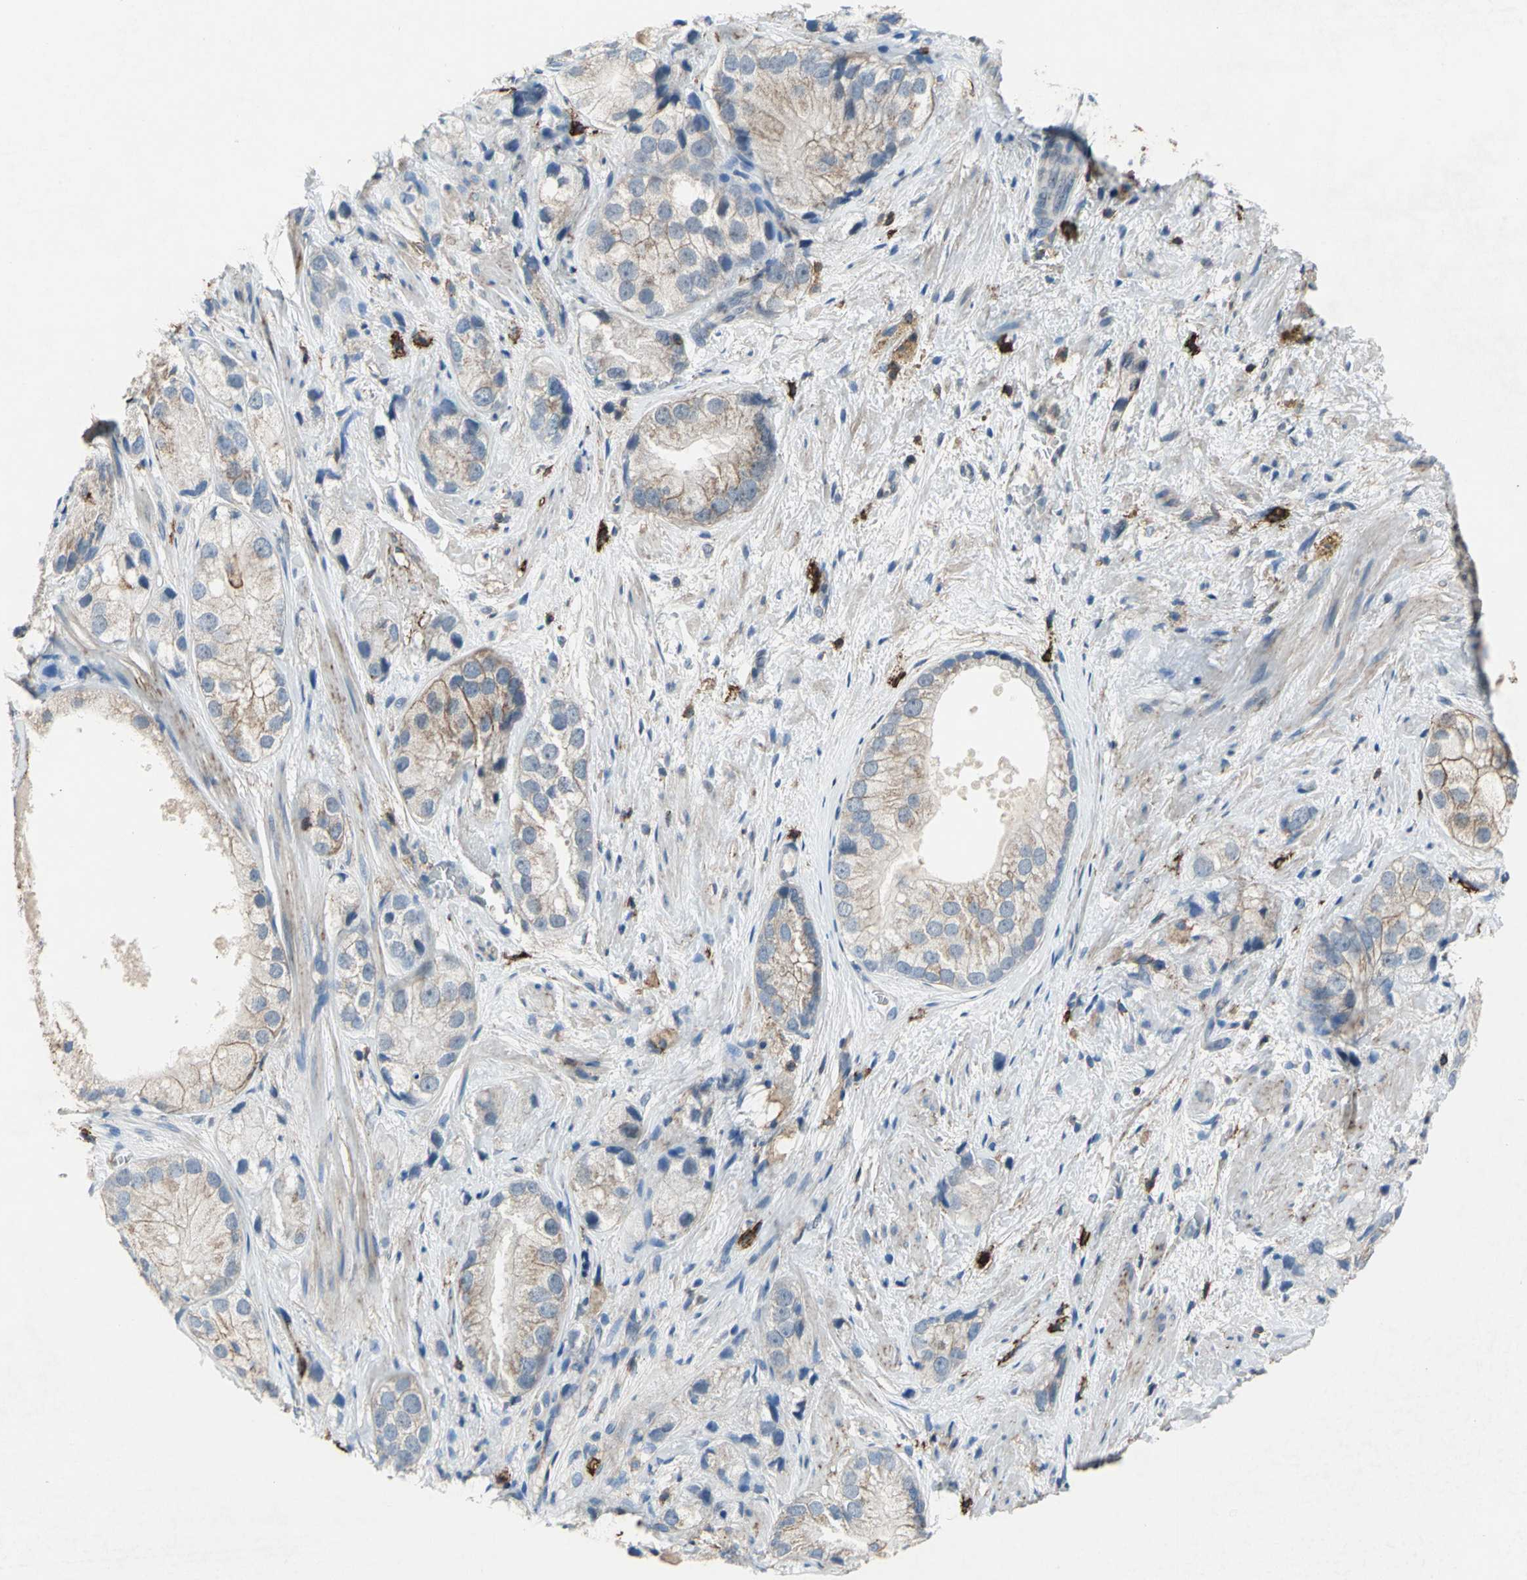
{"staining": {"intensity": "strong", "quantity": "25%-75%", "location": "cytoplasmic/membranous"}, "tissue": "prostate cancer", "cell_type": "Tumor cells", "image_type": "cancer", "snomed": [{"axis": "morphology", "description": "Adenocarcinoma, Low grade"}, {"axis": "topography", "description": "Prostate"}], "caption": "Tumor cells reveal strong cytoplasmic/membranous staining in approximately 25%-75% of cells in prostate cancer (adenocarcinoma (low-grade)). (Stains: DAB (3,3'-diaminobenzidine) in brown, nuclei in blue, Microscopy: brightfield microscopy at high magnification).", "gene": "CD44", "patient": {"sex": "male", "age": 69}}